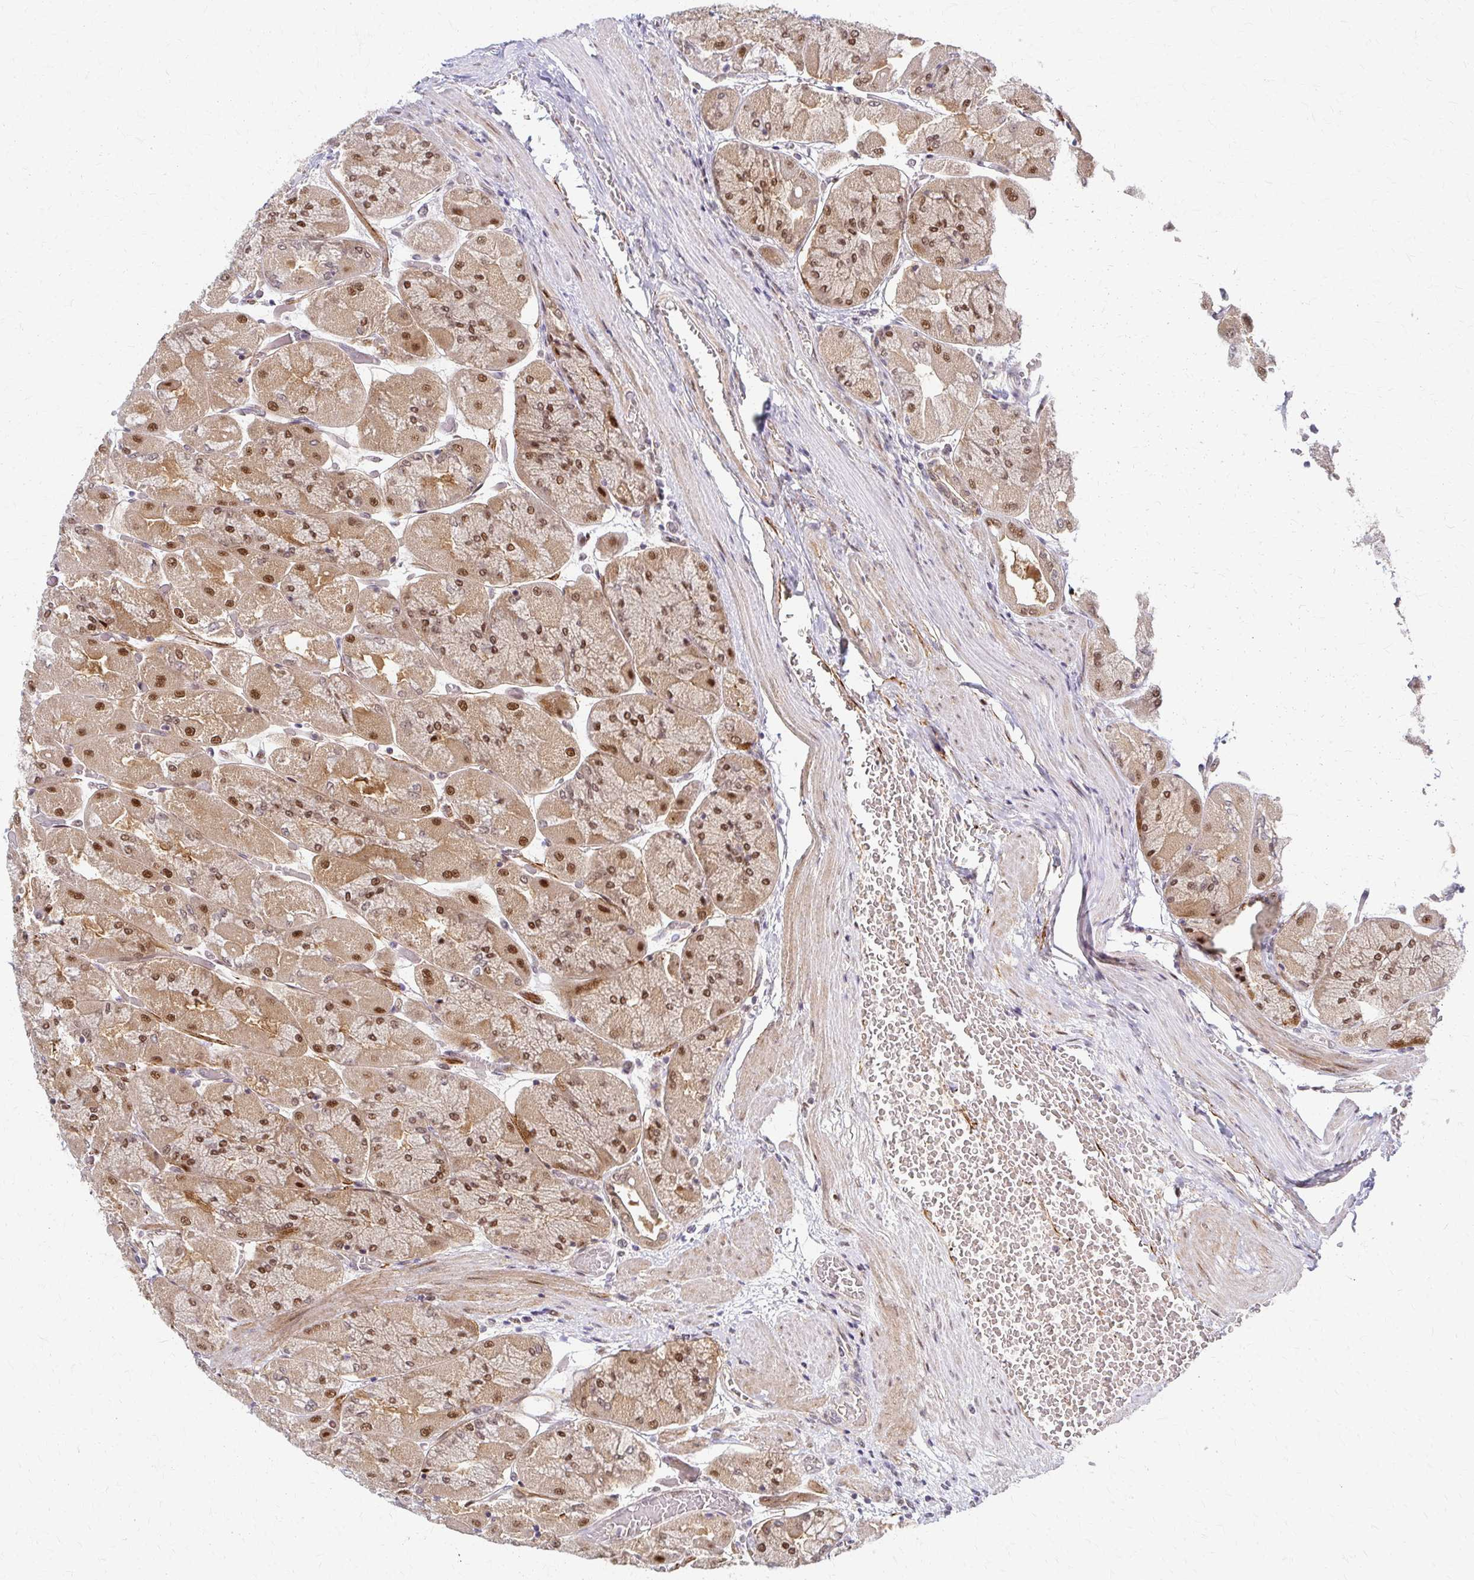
{"staining": {"intensity": "moderate", "quantity": ">75%", "location": "cytoplasmic/membranous,nuclear"}, "tissue": "stomach", "cell_type": "Glandular cells", "image_type": "normal", "snomed": [{"axis": "morphology", "description": "Normal tissue, NOS"}, {"axis": "topography", "description": "Stomach"}], "caption": "Immunohistochemical staining of normal human stomach shows moderate cytoplasmic/membranous,nuclear protein staining in about >75% of glandular cells. Nuclei are stained in blue.", "gene": "PSMD7", "patient": {"sex": "female", "age": 61}}